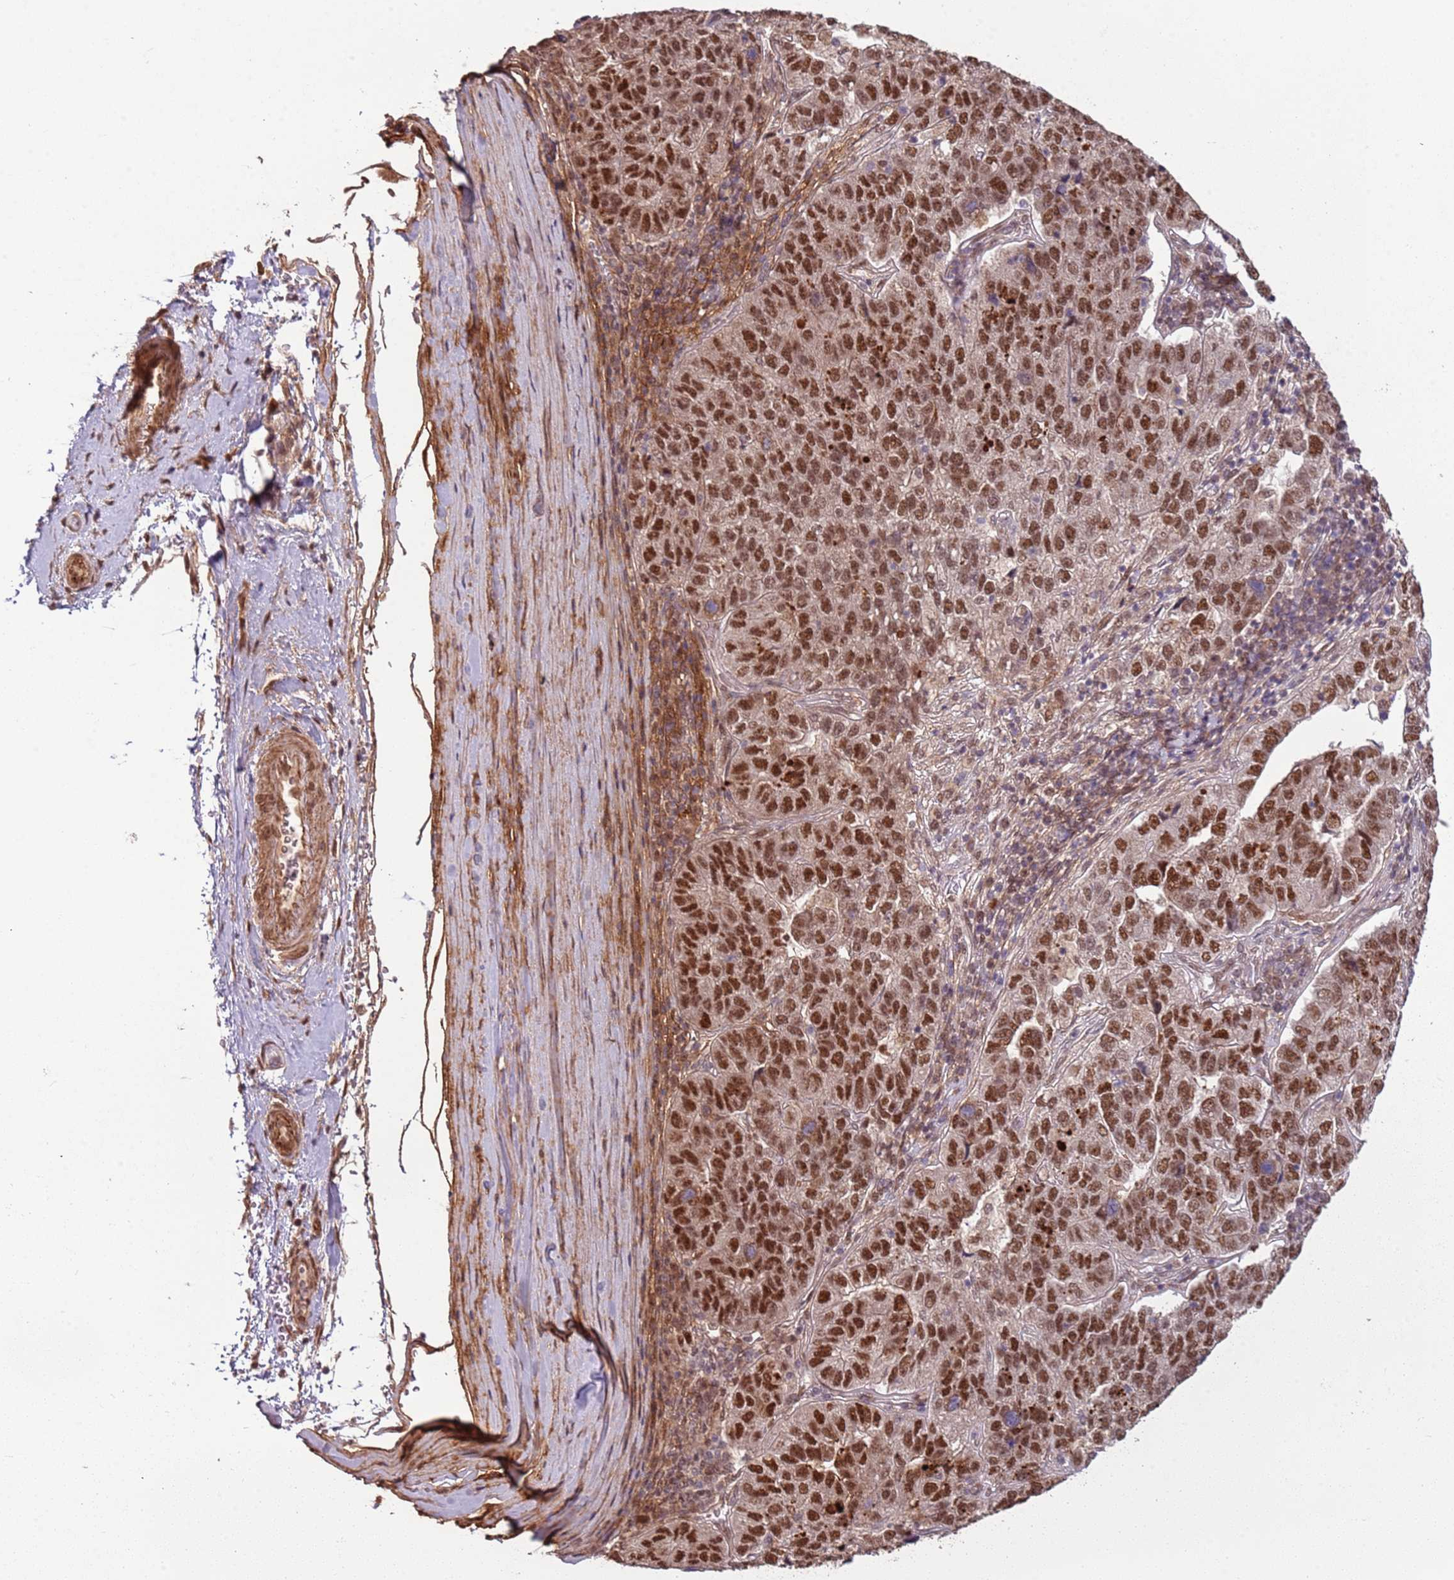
{"staining": {"intensity": "moderate", "quantity": ">75%", "location": "nuclear"}, "tissue": "pancreatic cancer", "cell_type": "Tumor cells", "image_type": "cancer", "snomed": [{"axis": "morphology", "description": "Adenocarcinoma, NOS"}, {"axis": "topography", "description": "Pancreas"}], "caption": "Pancreatic cancer stained with immunohistochemistry (IHC) exhibits moderate nuclear staining in about >75% of tumor cells. (Stains: DAB (3,3'-diaminobenzidine) in brown, nuclei in blue, Microscopy: brightfield microscopy at high magnification).", "gene": "POLR3H", "patient": {"sex": "female", "age": 61}}